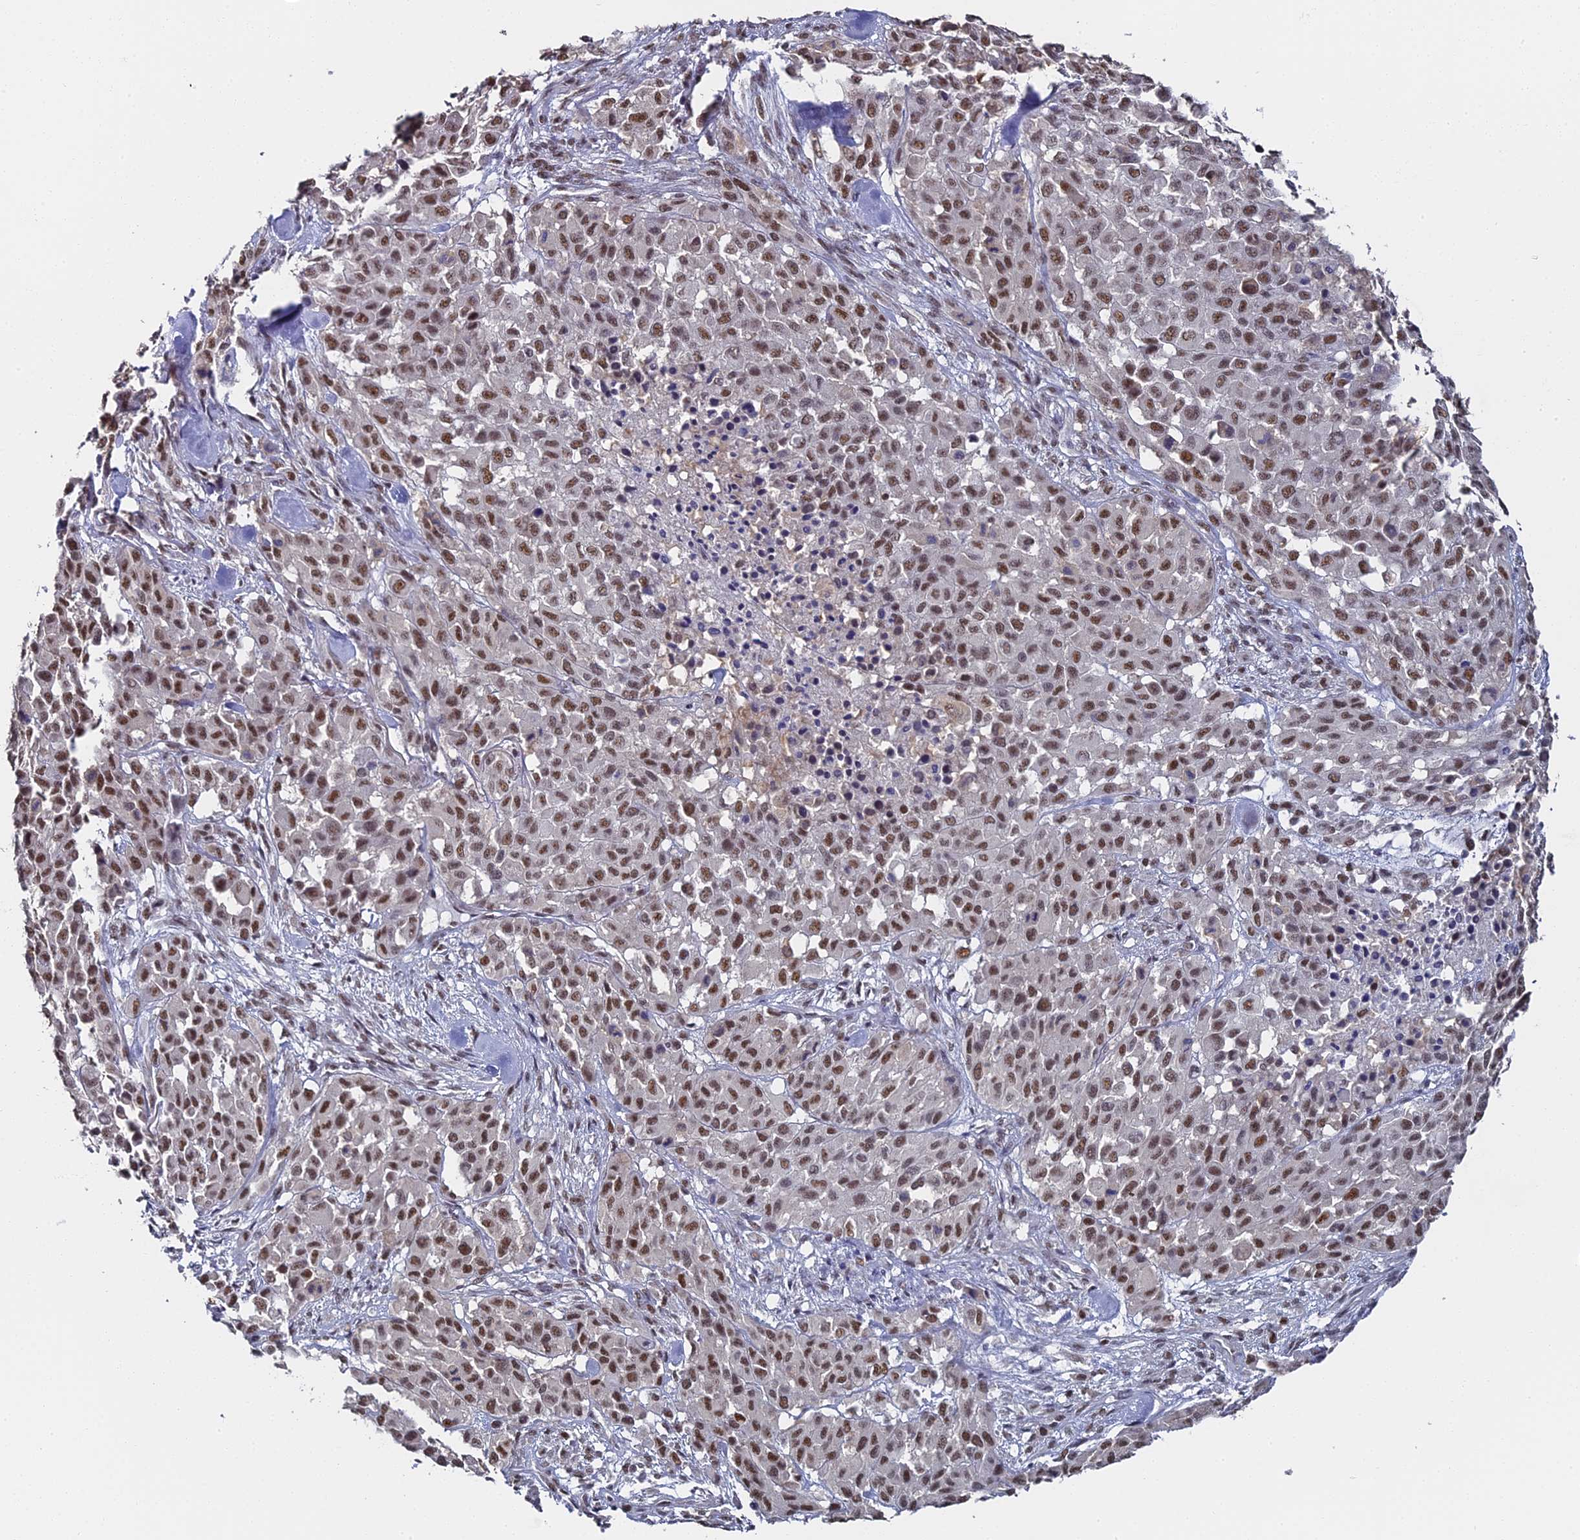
{"staining": {"intensity": "moderate", "quantity": ">75%", "location": "nuclear"}, "tissue": "melanoma", "cell_type": "Tumor cells", "image_type": "cancer", "snomed": [{"axis": "morphology", "description": "Malignant melanoma, Metastatic site"}, {"axis": "topography", "description": "Skin"}], "caption": "Immunohistochemical staining of malignant melanoma (metastatic site) demonstrates medium levels of moderate nuclear staining in approximately >75% of tumor cells.", "gene": "CD2BP2", "patient": {"sex": "female", "age": 81}}